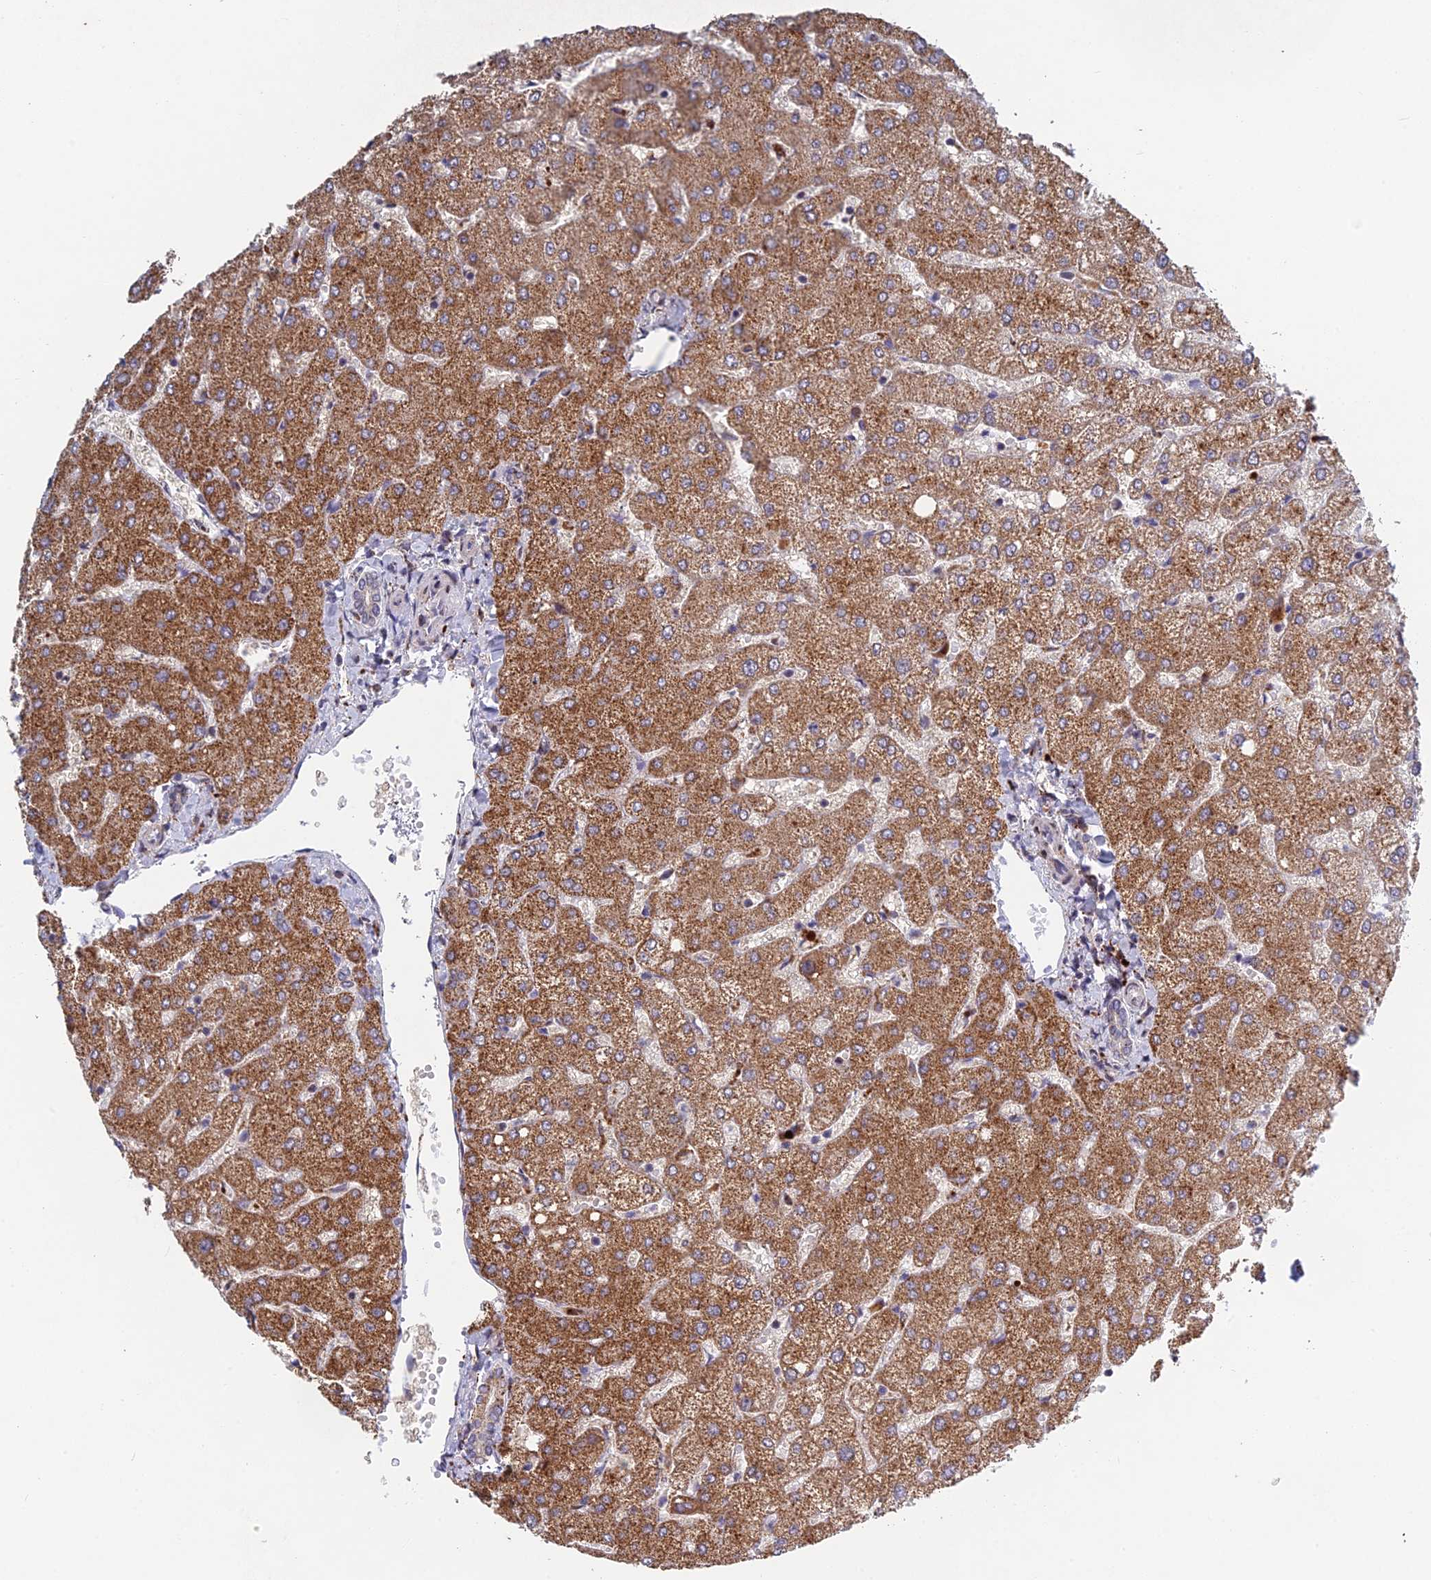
{"staining": {"intensity": "moderate", "quantity": "<25%", "location": "cytoplasmic/membranous"}, "tissue": "liver", "cell_type": "Cholangiocytes", "image_type": "normal", "snomed": [{"axis": "morphology", "description": "Normal tissue, NOS"}, {"axis": "topography", "description": "Liver"}], "caption": "Liver stained with a brown dye displays moderate cytoplasmic/membranous positive staining in approximately <25% of cholangiocytes.", "gene": "FOXS1", "patient": {"sex": "female", "age": 54}}